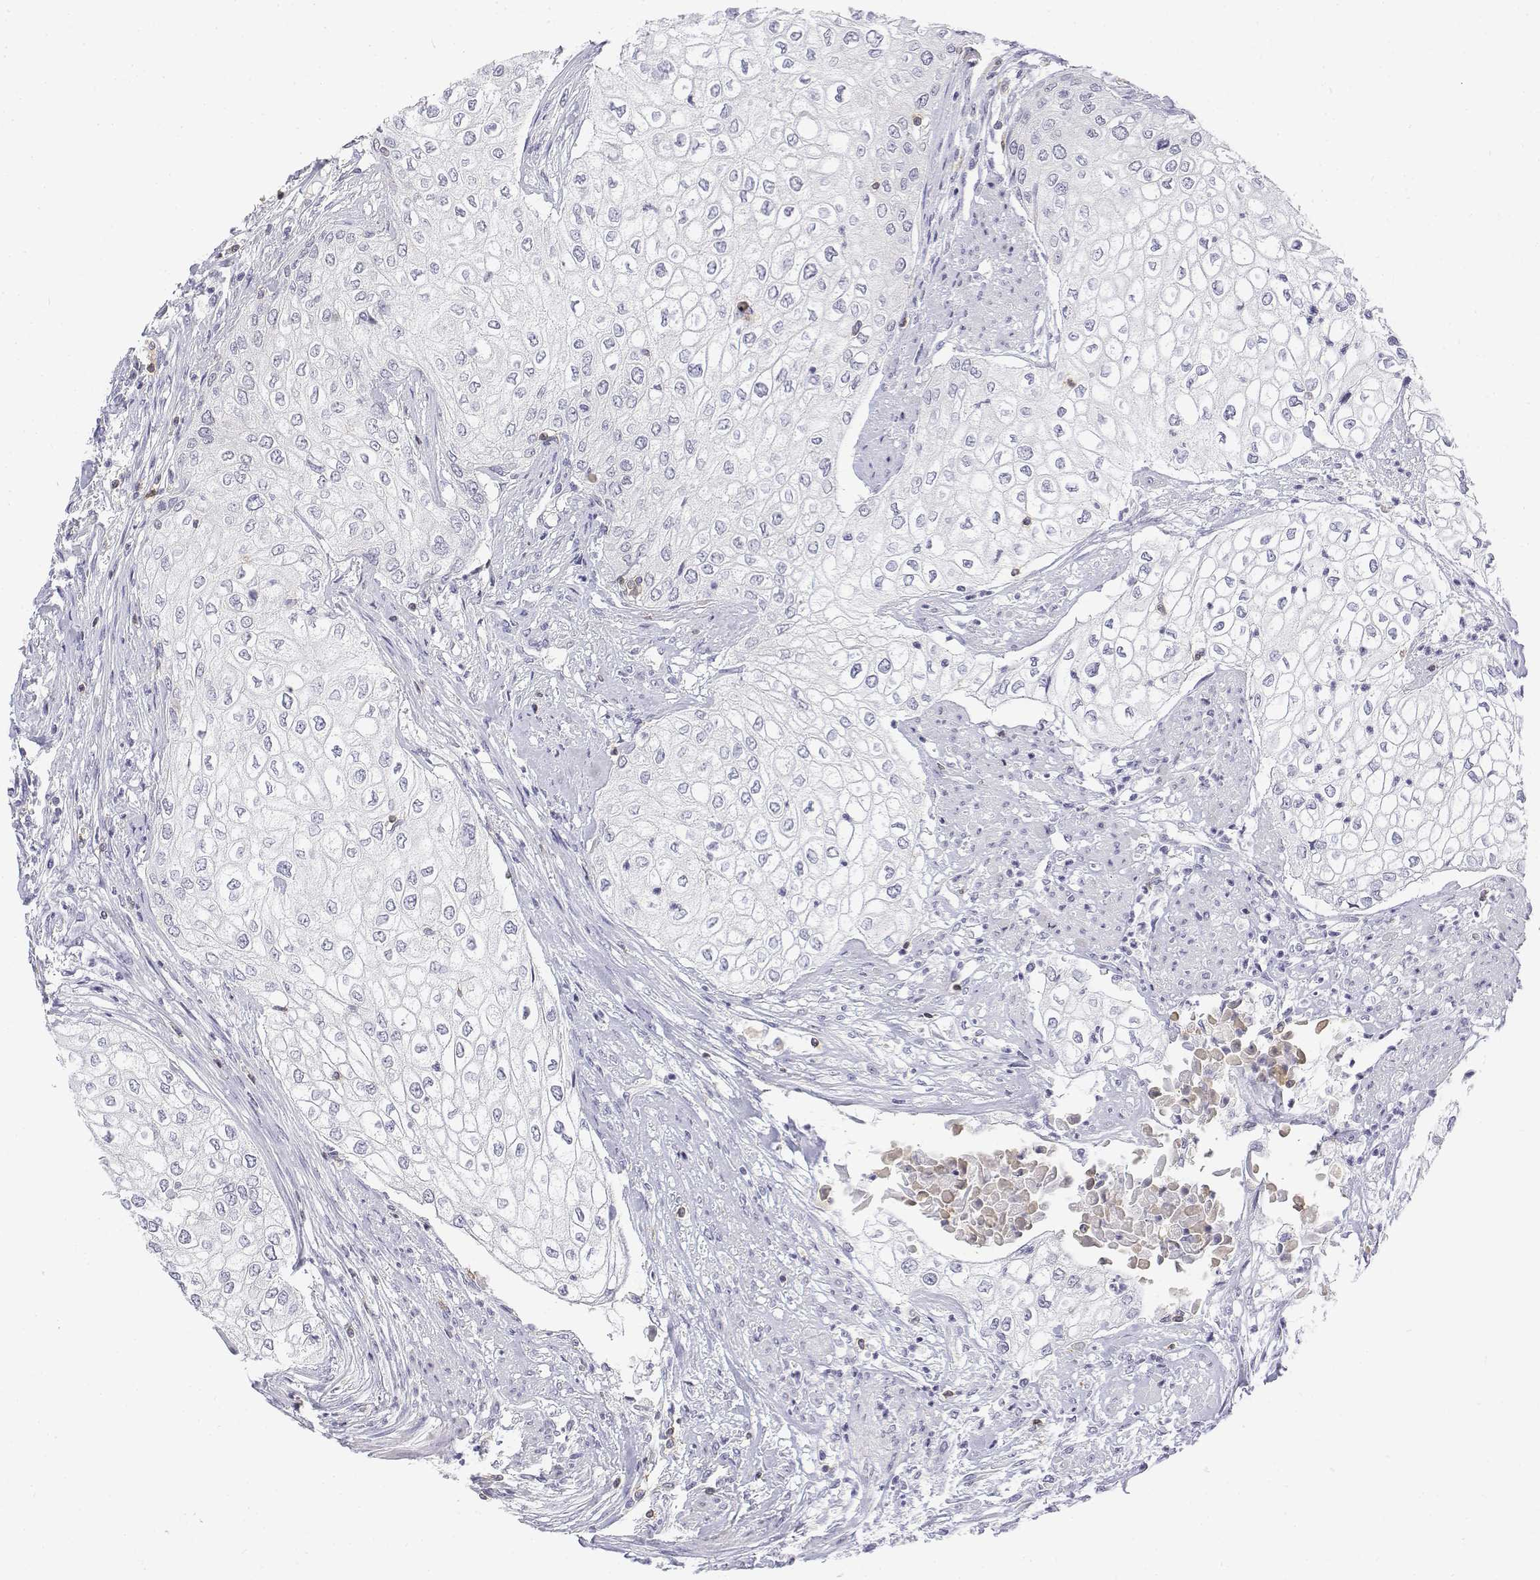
{"staining": {"intensity": "negative", "quantity": "none", "location": "none"}, "tissue": "urothelial cancer", "cell_type": "Tumor cells", "image_type": "cancer", "snomed": [{"axis": "morphology", "description": "Urothelial carcinoma, High grade"}, {"axis": "topography", "description": "Urinary bladder"}], "caption": "An IHC histopathology image of urothelial cancer is shown. There is no staining in tumor cells of urothelial cancer.", "gene": "CD3E", "patient": {"sex": "male", "age": 62}}